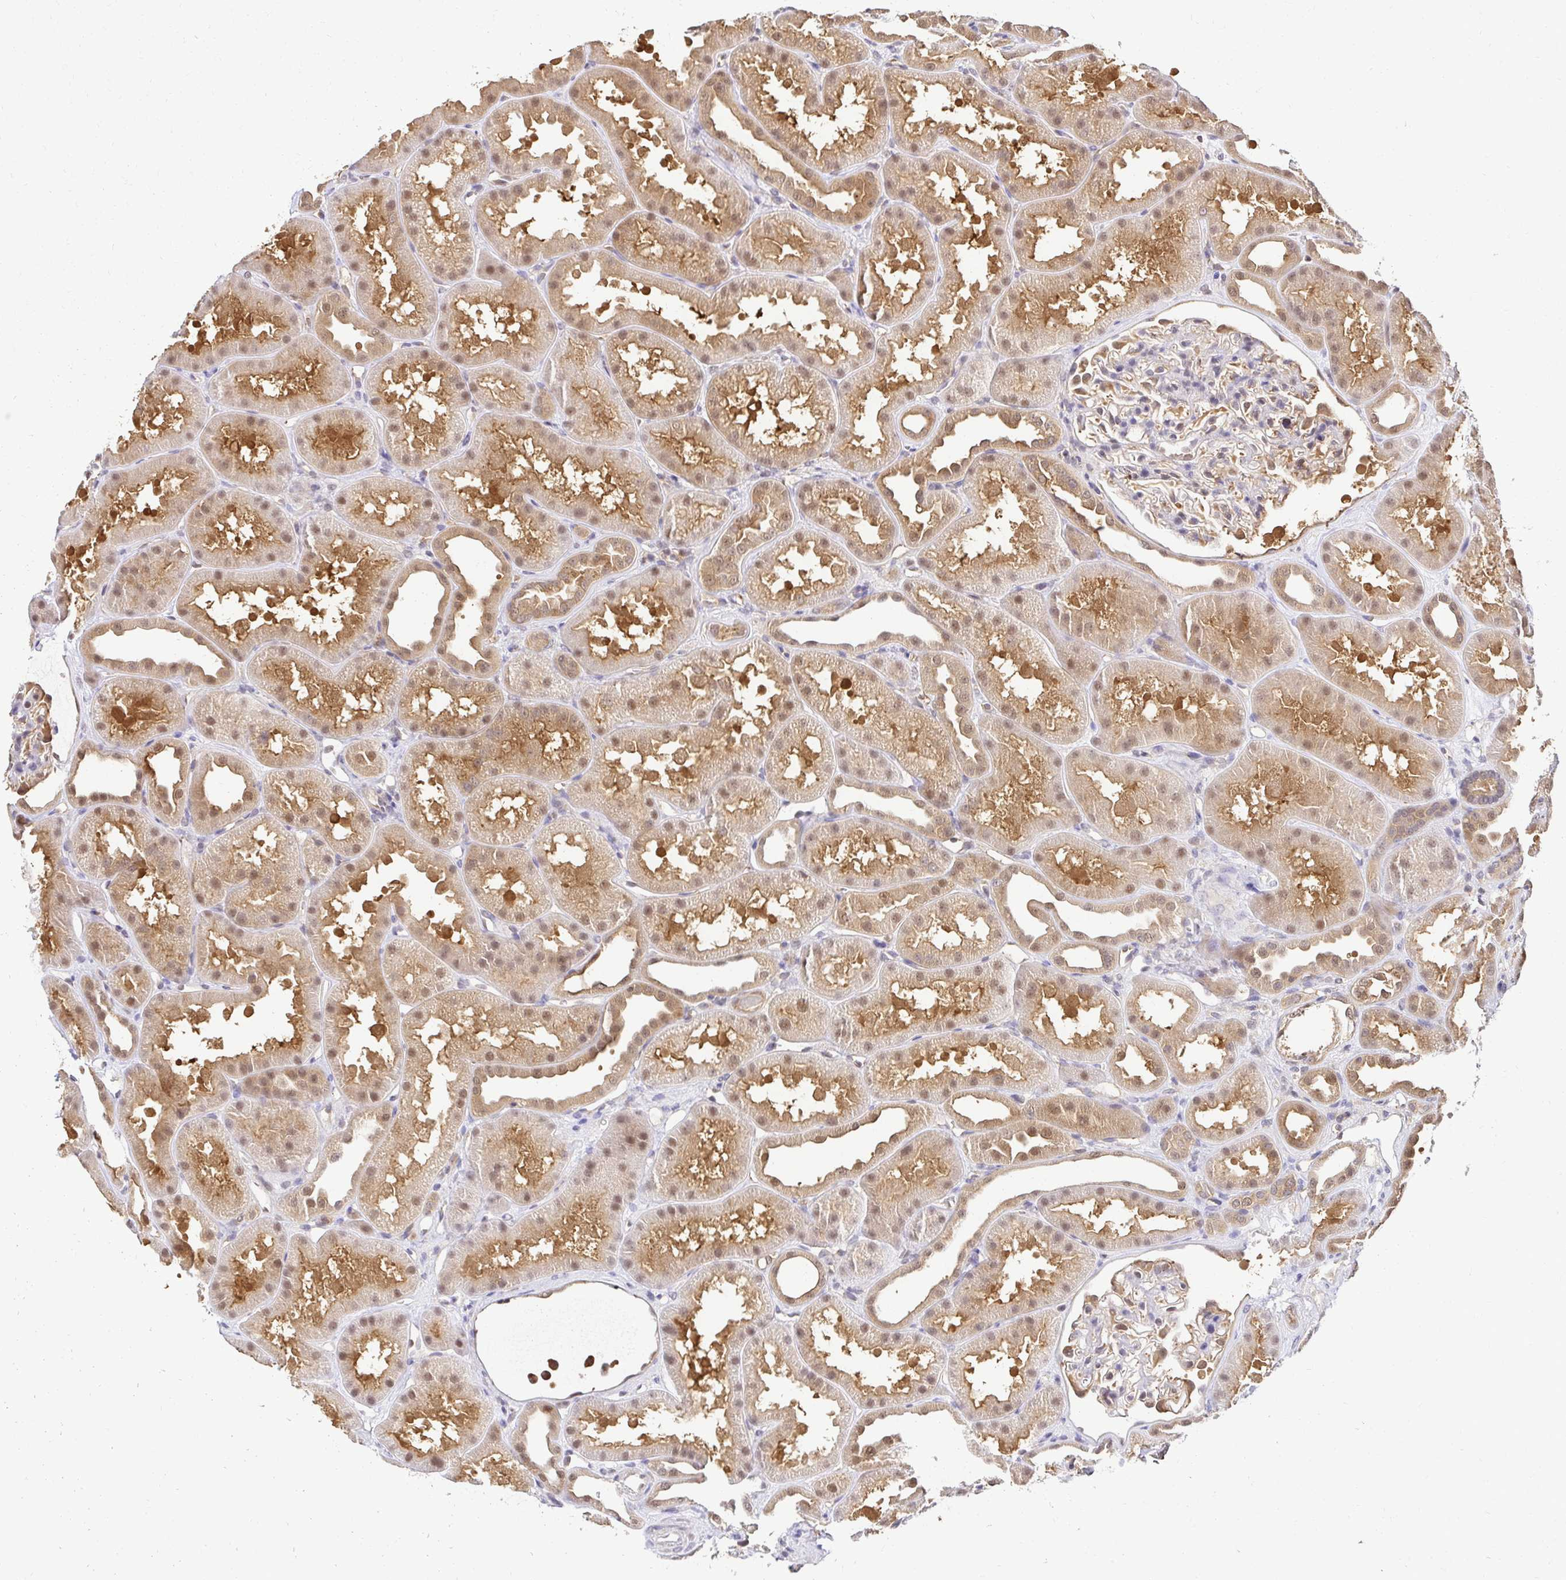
{"staining": {"intensity": "moderate", "quantity": "<25%", "location": "cytoplasmic/membranous,nuclear"}, "tissue": "kidney", "cell_type": "Cells in glomeruli", "image_type": "normal", "snomed": [{"axis": "morphology", "description": "Normal tissue, NOS"}, {"axis": "topography", "description": "Kidney"}], "caption": "Immunohistochemical staining of normal kidney reveals low levels of moderate cytoplasmic/membranous,nuclear expression in about <25% of cells in glomeruli.", "gene": "PSMA4", "patient": {"sex": "male", "age": 61}}